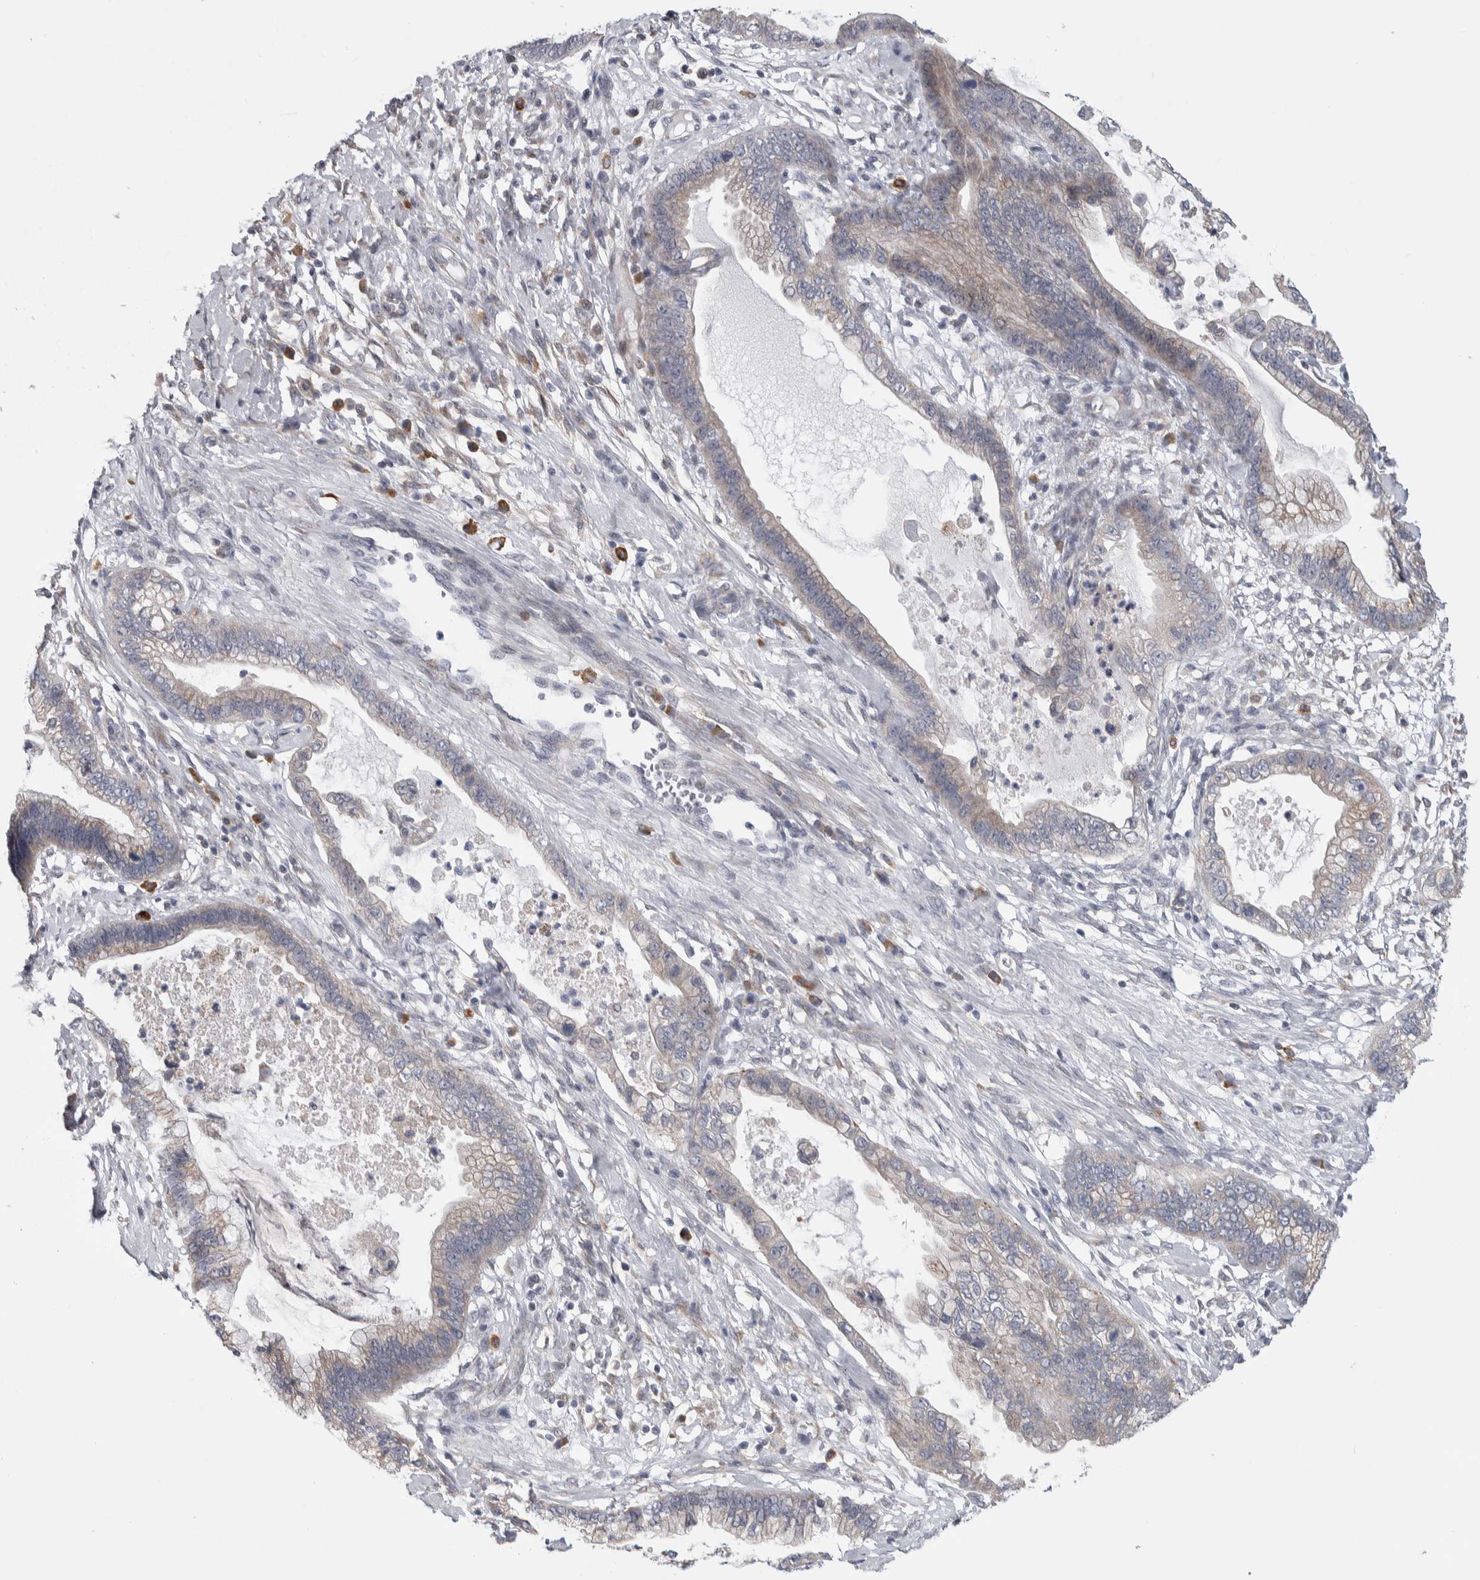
{"staining": {"intensity": "weak", "quantity": ">75%", "location": "cytoplasmic/membranous"}, "tissue": "cervical cancer", "cell_type": "Tumor cells", "image_type": "cancer", "snomed": [{"axis": "morphology", "description": "Adenocarcinoma, NOS"}, {"axis": "topography", "description": "Cervix"}], "caption": "A low amount of weak cytoplasmic/membranous expression is present in approximately >75% of tumor cells in adenocarcinoma (cervical) tissue.", "gene": "IBTK", "patient": {"sex": "female", "age": 44}}